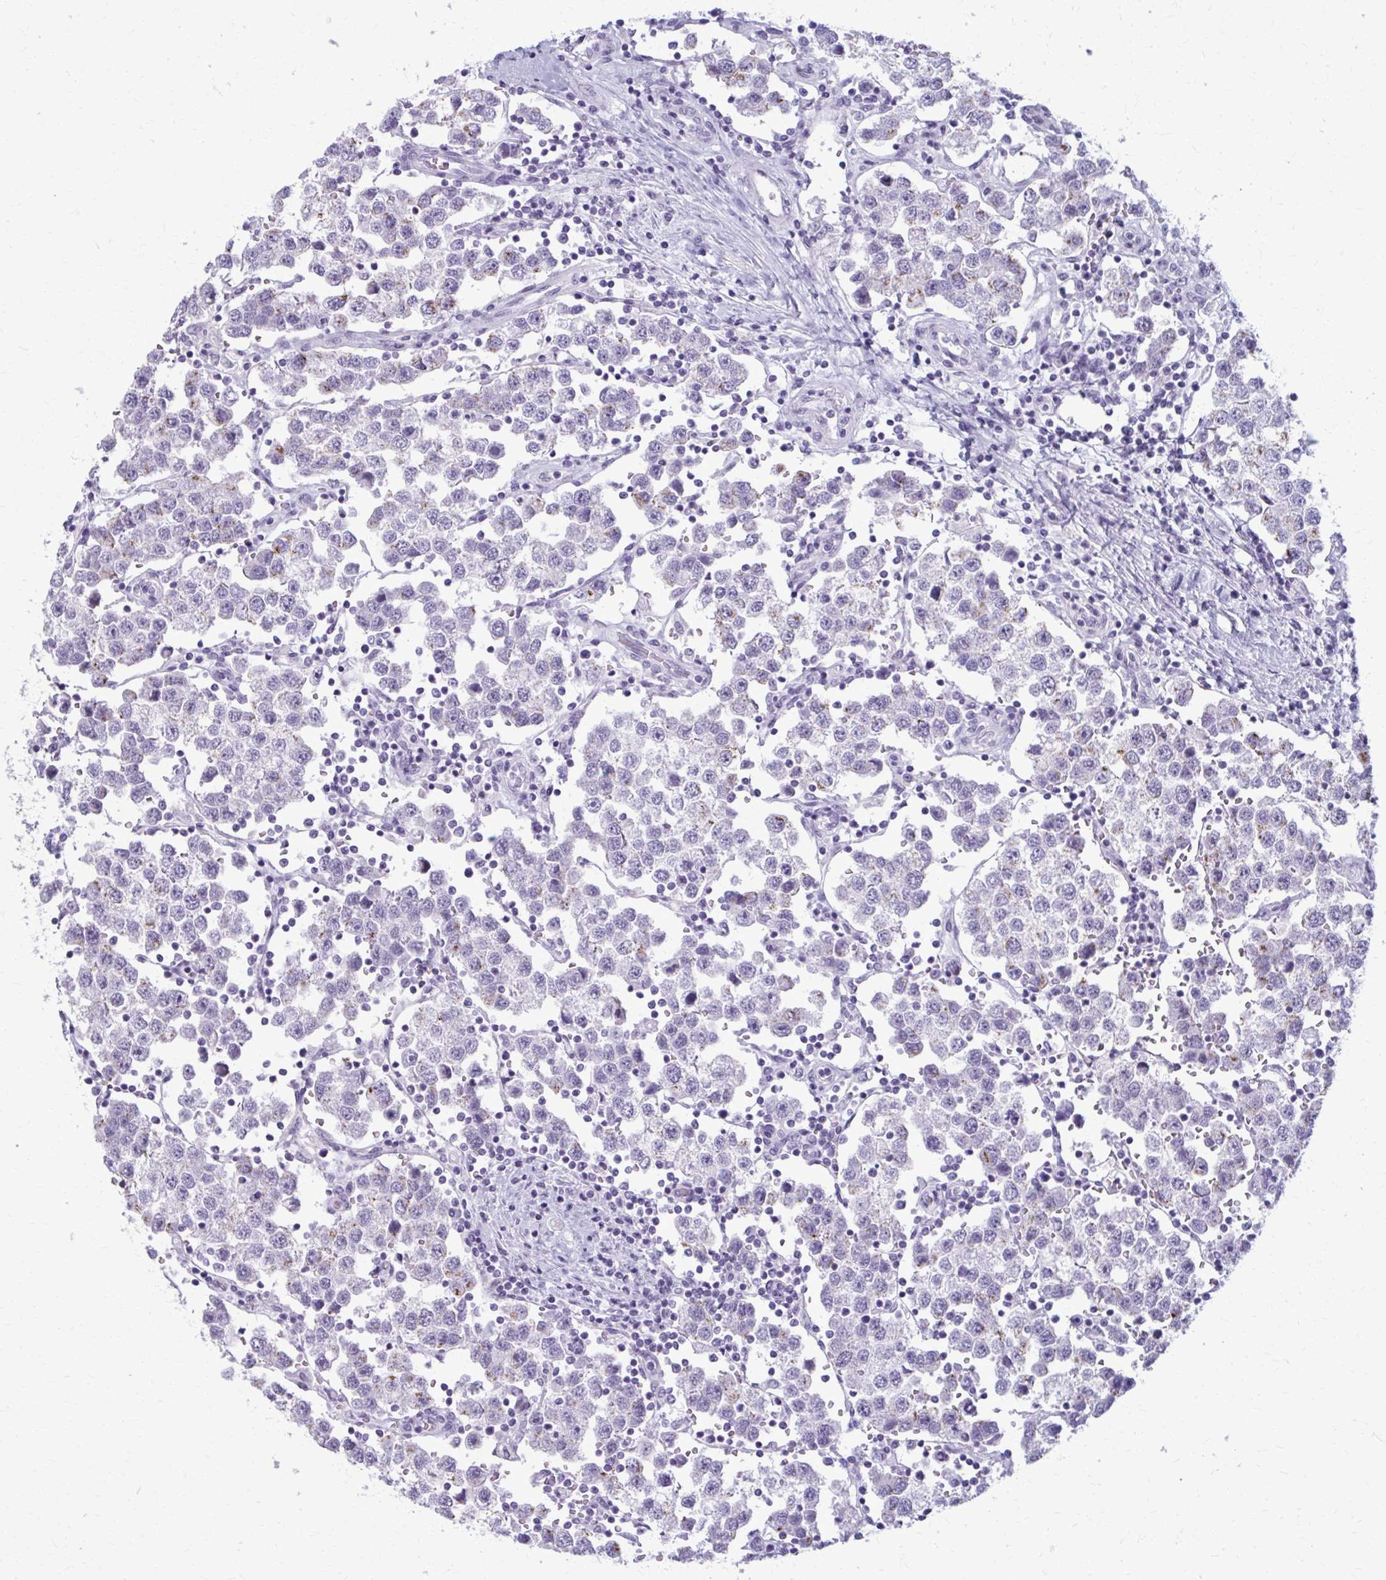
{"staining": {"intensity": "negative", "quantity": "none", "location": "none"}, "tissue": "testis cancer", "cell_type": "Tumor cells", "image_type": "cancer", "snomed": [{"axis": "morphology", "description": "Seminoma, NOS"}, {"axis": "topography", "description": "Testis"}], "caption": "Testis cancer (seminoma) was stained to show a protein in brown. There is no significant expression in tumor cells.", "gene": "CASQ2", "patient": {"sex": "male", "age": 37}}